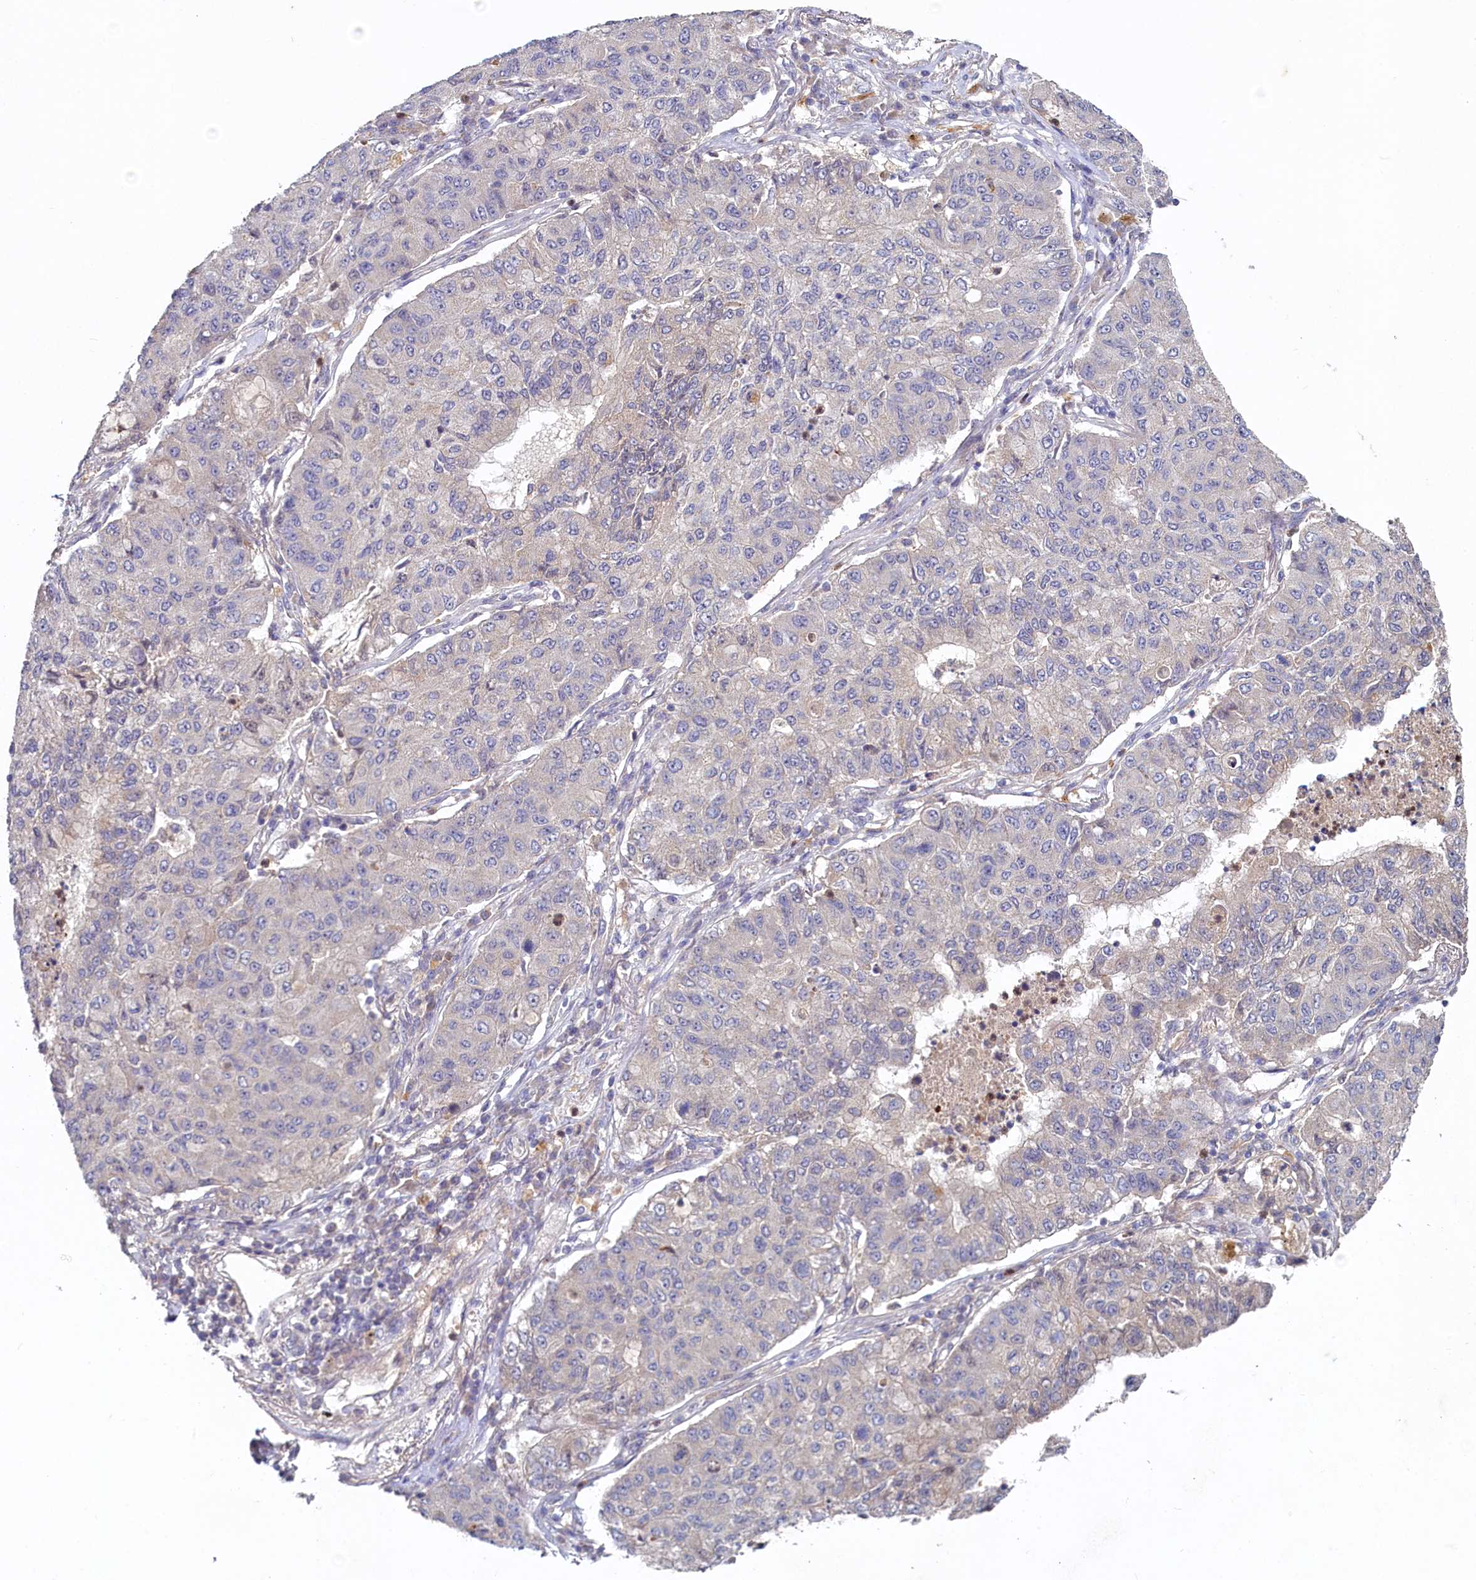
{"staining": {"intensity": "negative", "quantity": "none", "location": "none"}, "tissue": "lung cancer", "cell_type": "Tumor cells", "image_type": "cancer", "snomed": [{"axis": "morphology", "description": "Squamous cell carcinoma, NOS"}, {"axis": "topography", "description": "Lung"}], "caption": "This photomicrograph is of lung squamous cell carcinoma stained with immunohistochemistry (IHC) to label a protein in brown with the nuclei are counter-stained blue. There is no expression in tumor cells. The staining was performed using DAB (3,3'-diaminobenzidine) to visualize the protein expression in brown, while the nuclei were stained in blue with hematoxylin (Magnification: 20x).", "gene": "HERC3", "patient": {"sex": "male", "age": 74}}